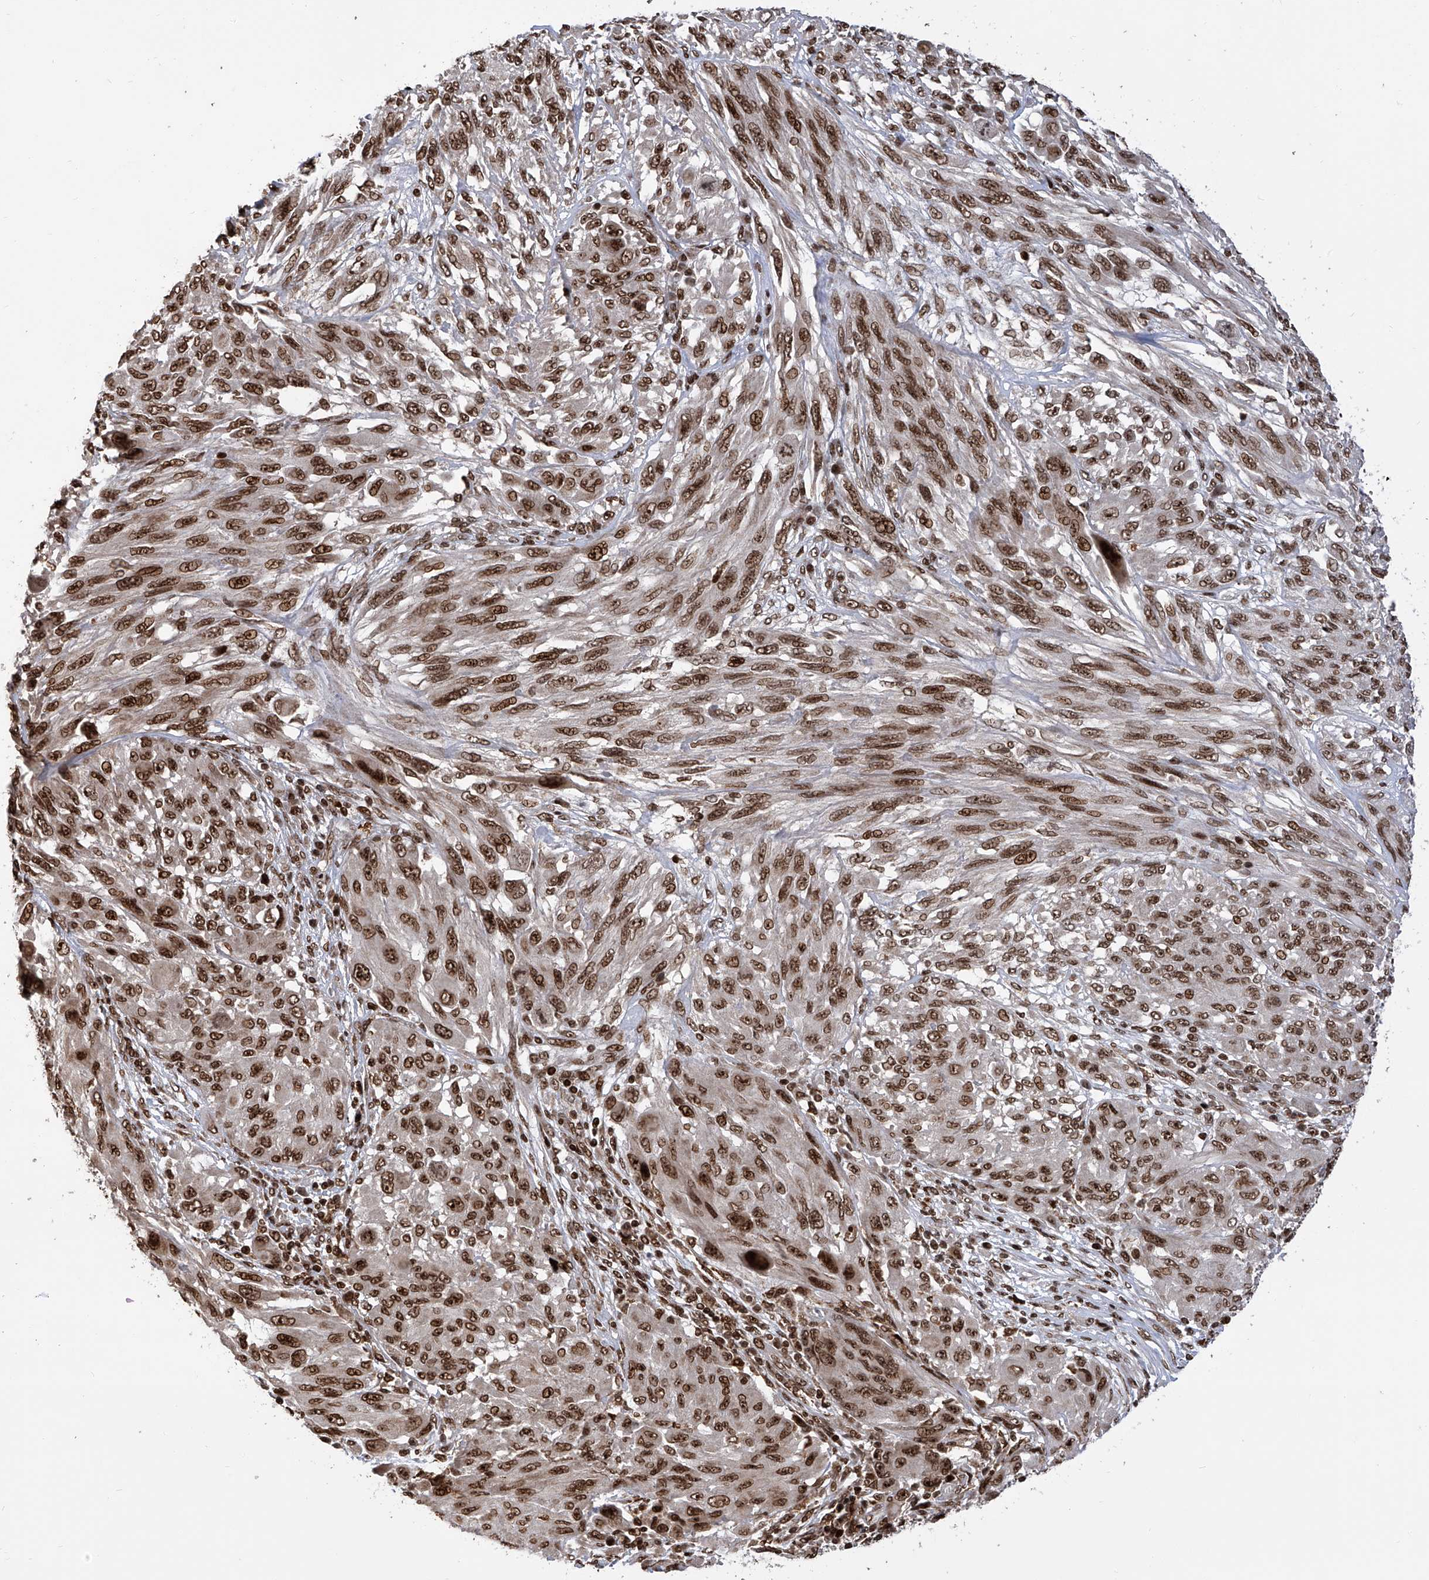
{"staining": {"intensity": "strong", "quantity": ">75%", "location": "nuclear"}, "tissue": "melanoma", "cell_type": "Tumor cells", "image_type": "cancer", "snomed": [{"axis": "morphology", "description": "Malignant melanoma, NOS"}, {"axis": "topography", "description": "Skin"}], "caption": "Malignant melanoma stained with immunohistochemistry (IHC) demonstrates strong nuclear staining in about >75% of tumor cells. The protein is shown in brown color, while the nuclei are stained blue.", "gene": "PAK1IP1", "patient": {"sex": "female", "age": 91}}